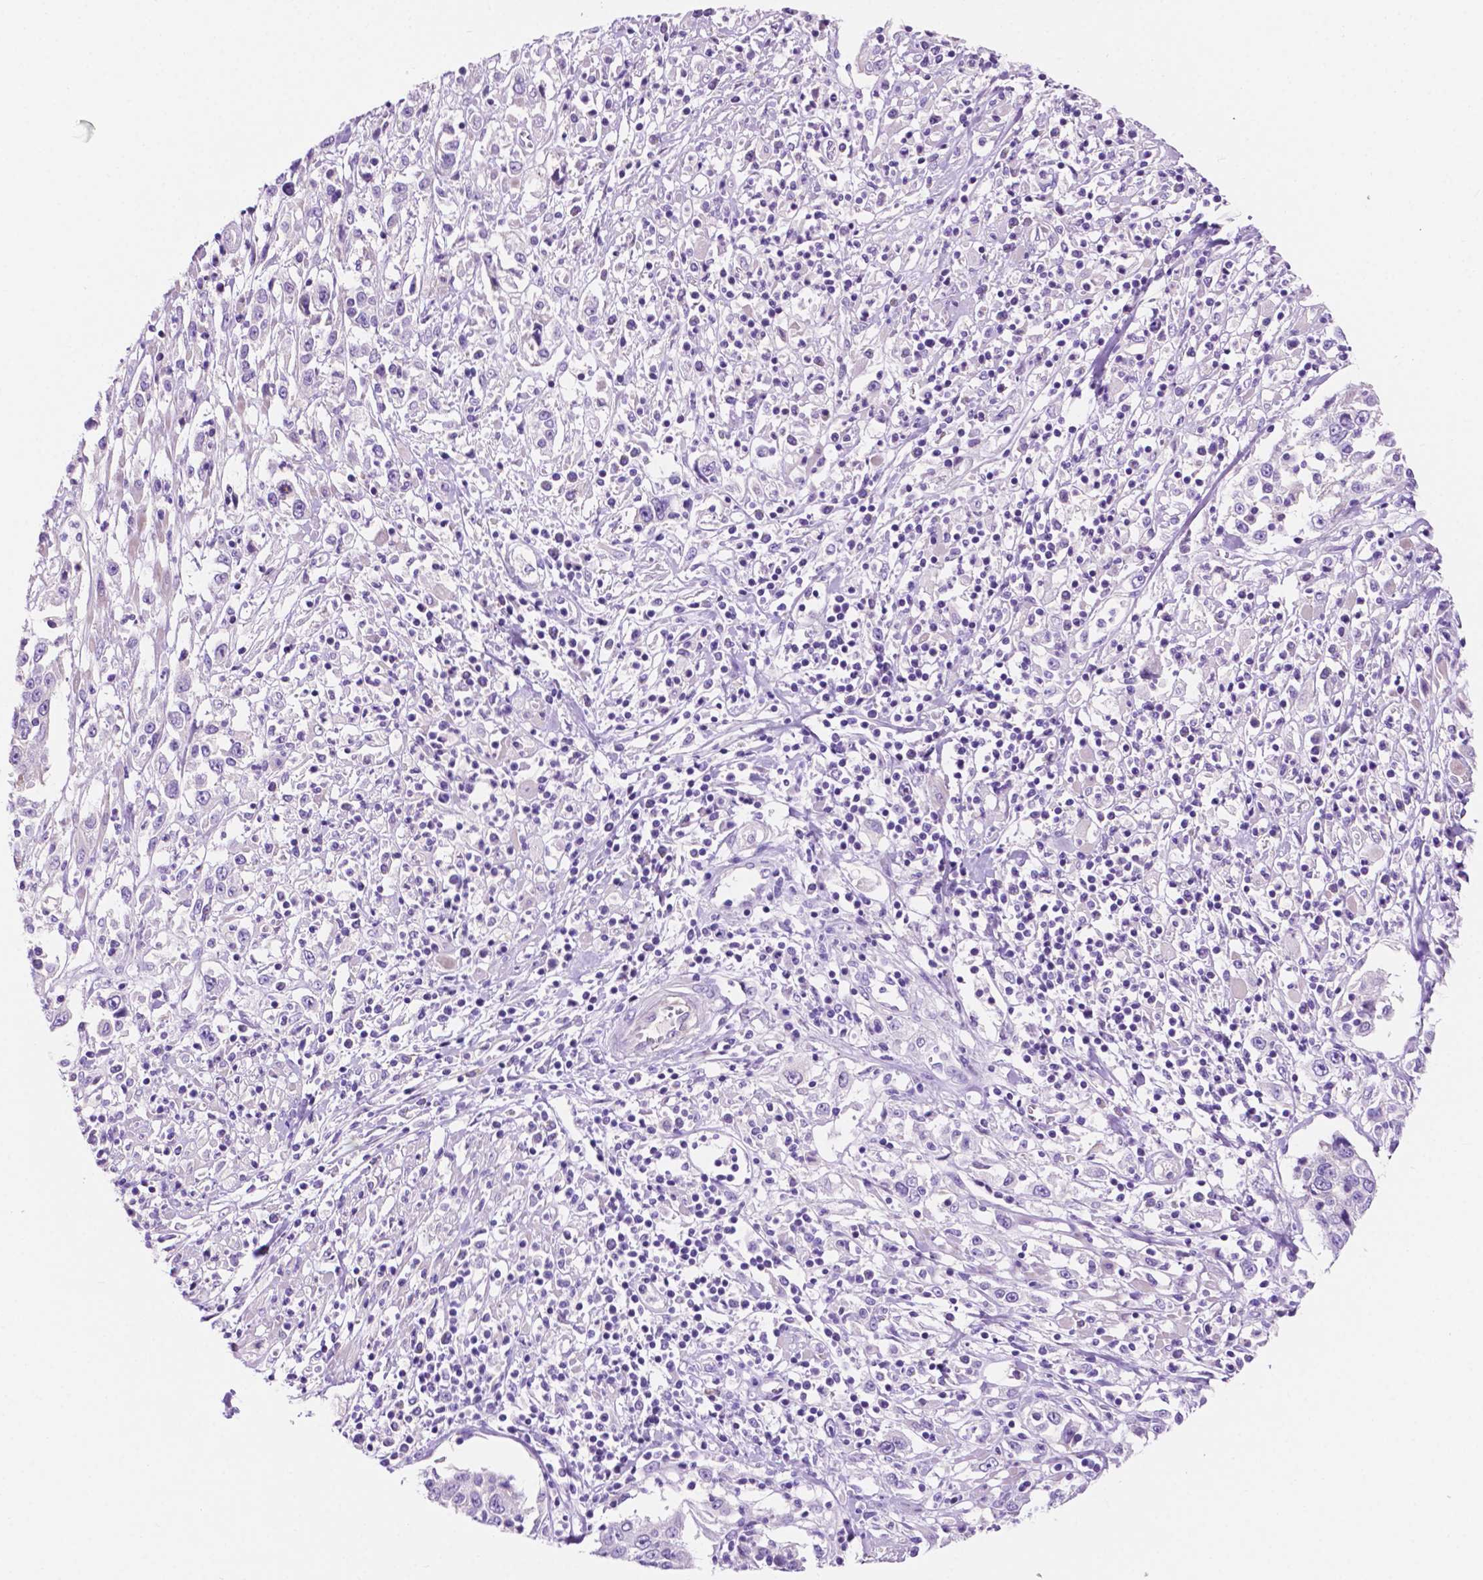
{"staining": {"intensity": "negative", "quantity": "none", "location": "none"}, "tissue": "cervical cancer", "cell_type": "Tumor cells", "image_type": "cancer", "snomed": [{"axis": "morphology", "description": "Adenocarcinoma, NOS"}, {"axis": "topography", "description": "Cervix"}], "caption": "Immunohistochemistry of human cervical cancer (adenocarcinoma) reveals no positivity in tumor cells.", "gene": "IGFN1", "patient": {"sex": "female", "age": 40}}